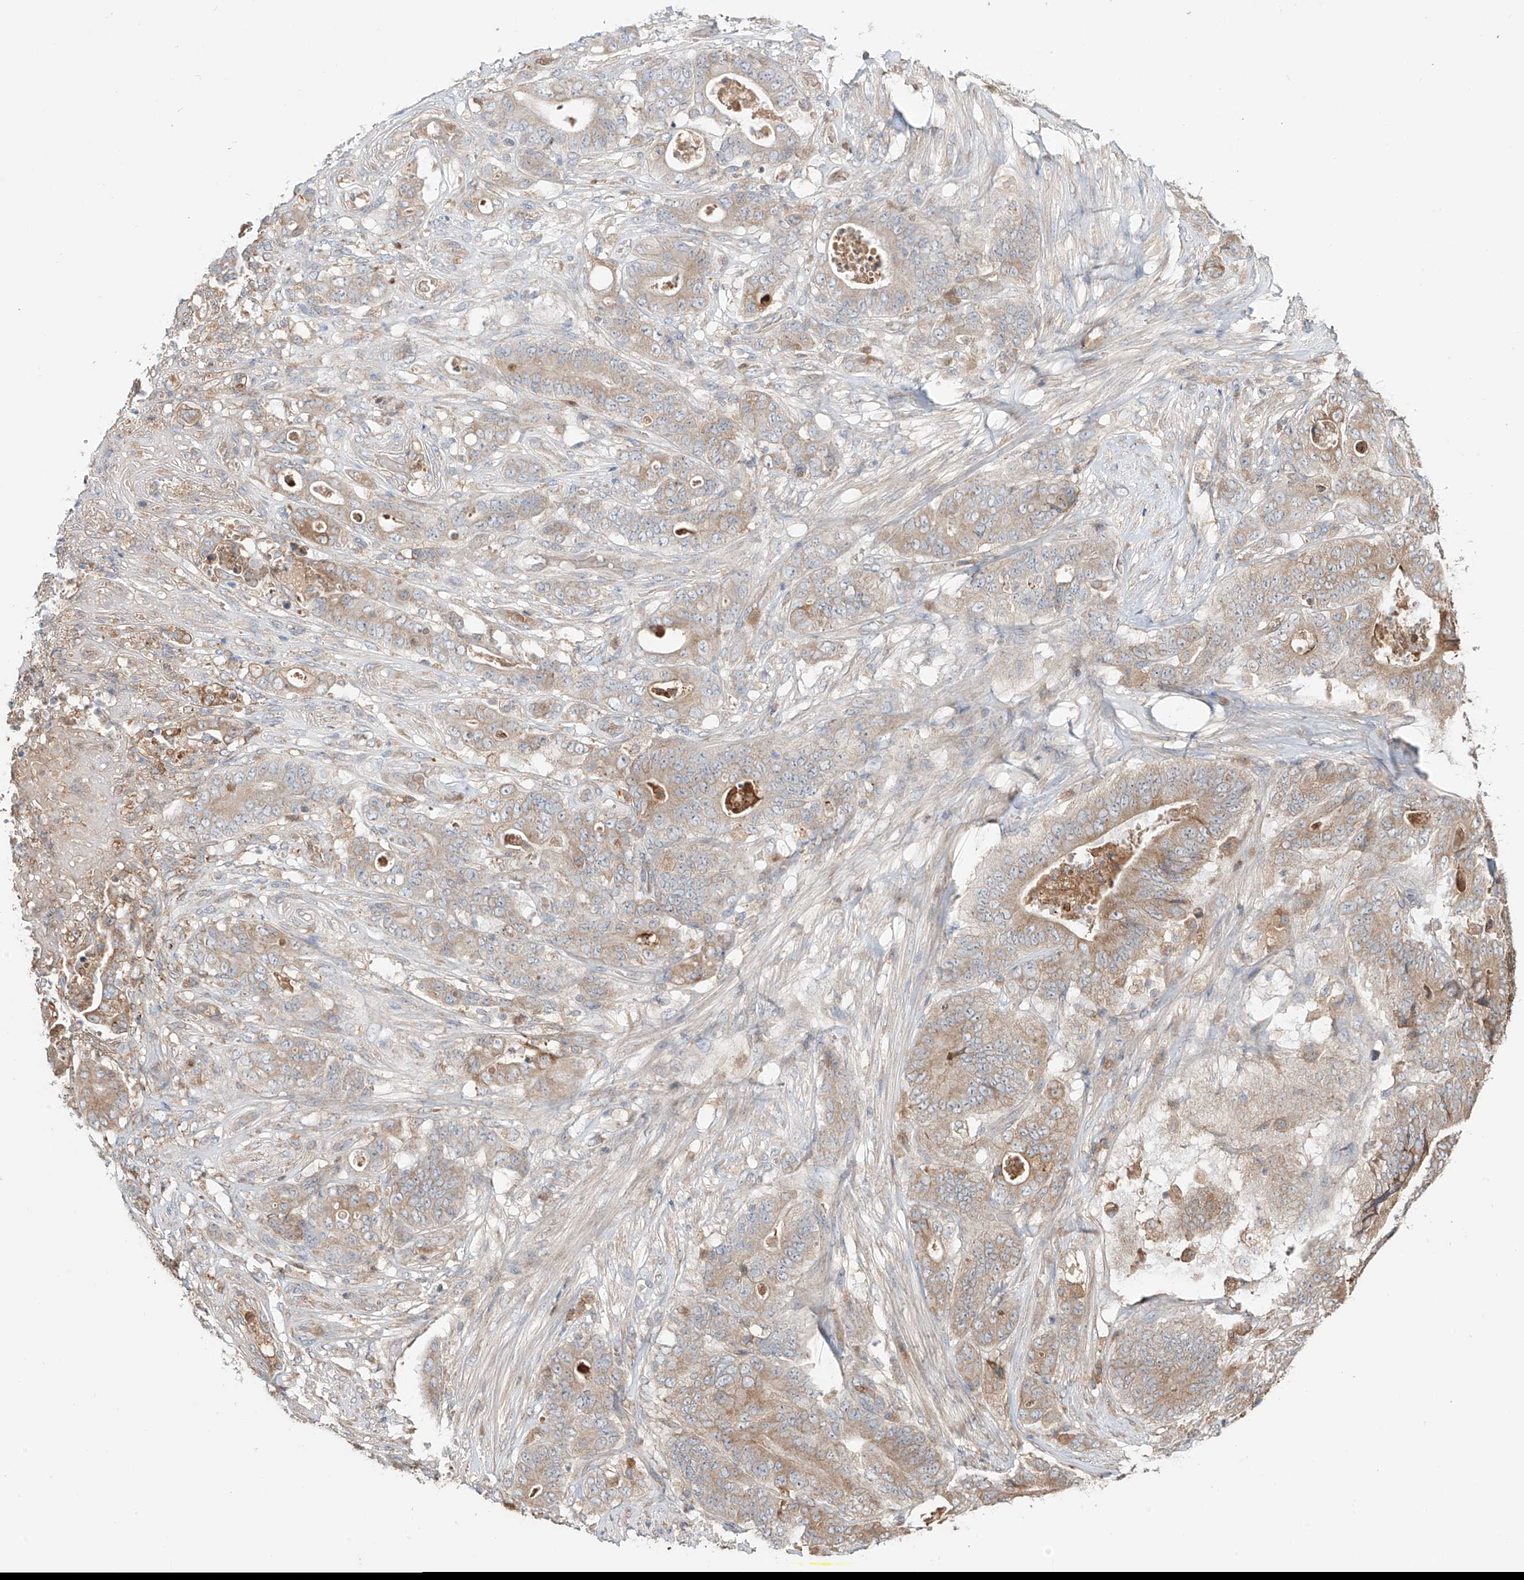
{"staining": {"intensity": "moderate", "quantity": ">75%", "location": "cytoplasmic/membranous"}, "tissue": "stomach cancer", "cell_type": "Tumor cells", "image_type": "cancer", "snomed": [{"axis": "morphology", "description": "Adenocarcinoma, NOS"}, {"axis": "topography", "description": "Stomach"}], "caption": "Immunohistochemical staining of human stomach cancer exhibits moderate cytoplasmic/membranous protein expression in about >75% of tumor cells.", "gene": "ERO1A", "patient": {"sex": "female", "age": 73}}